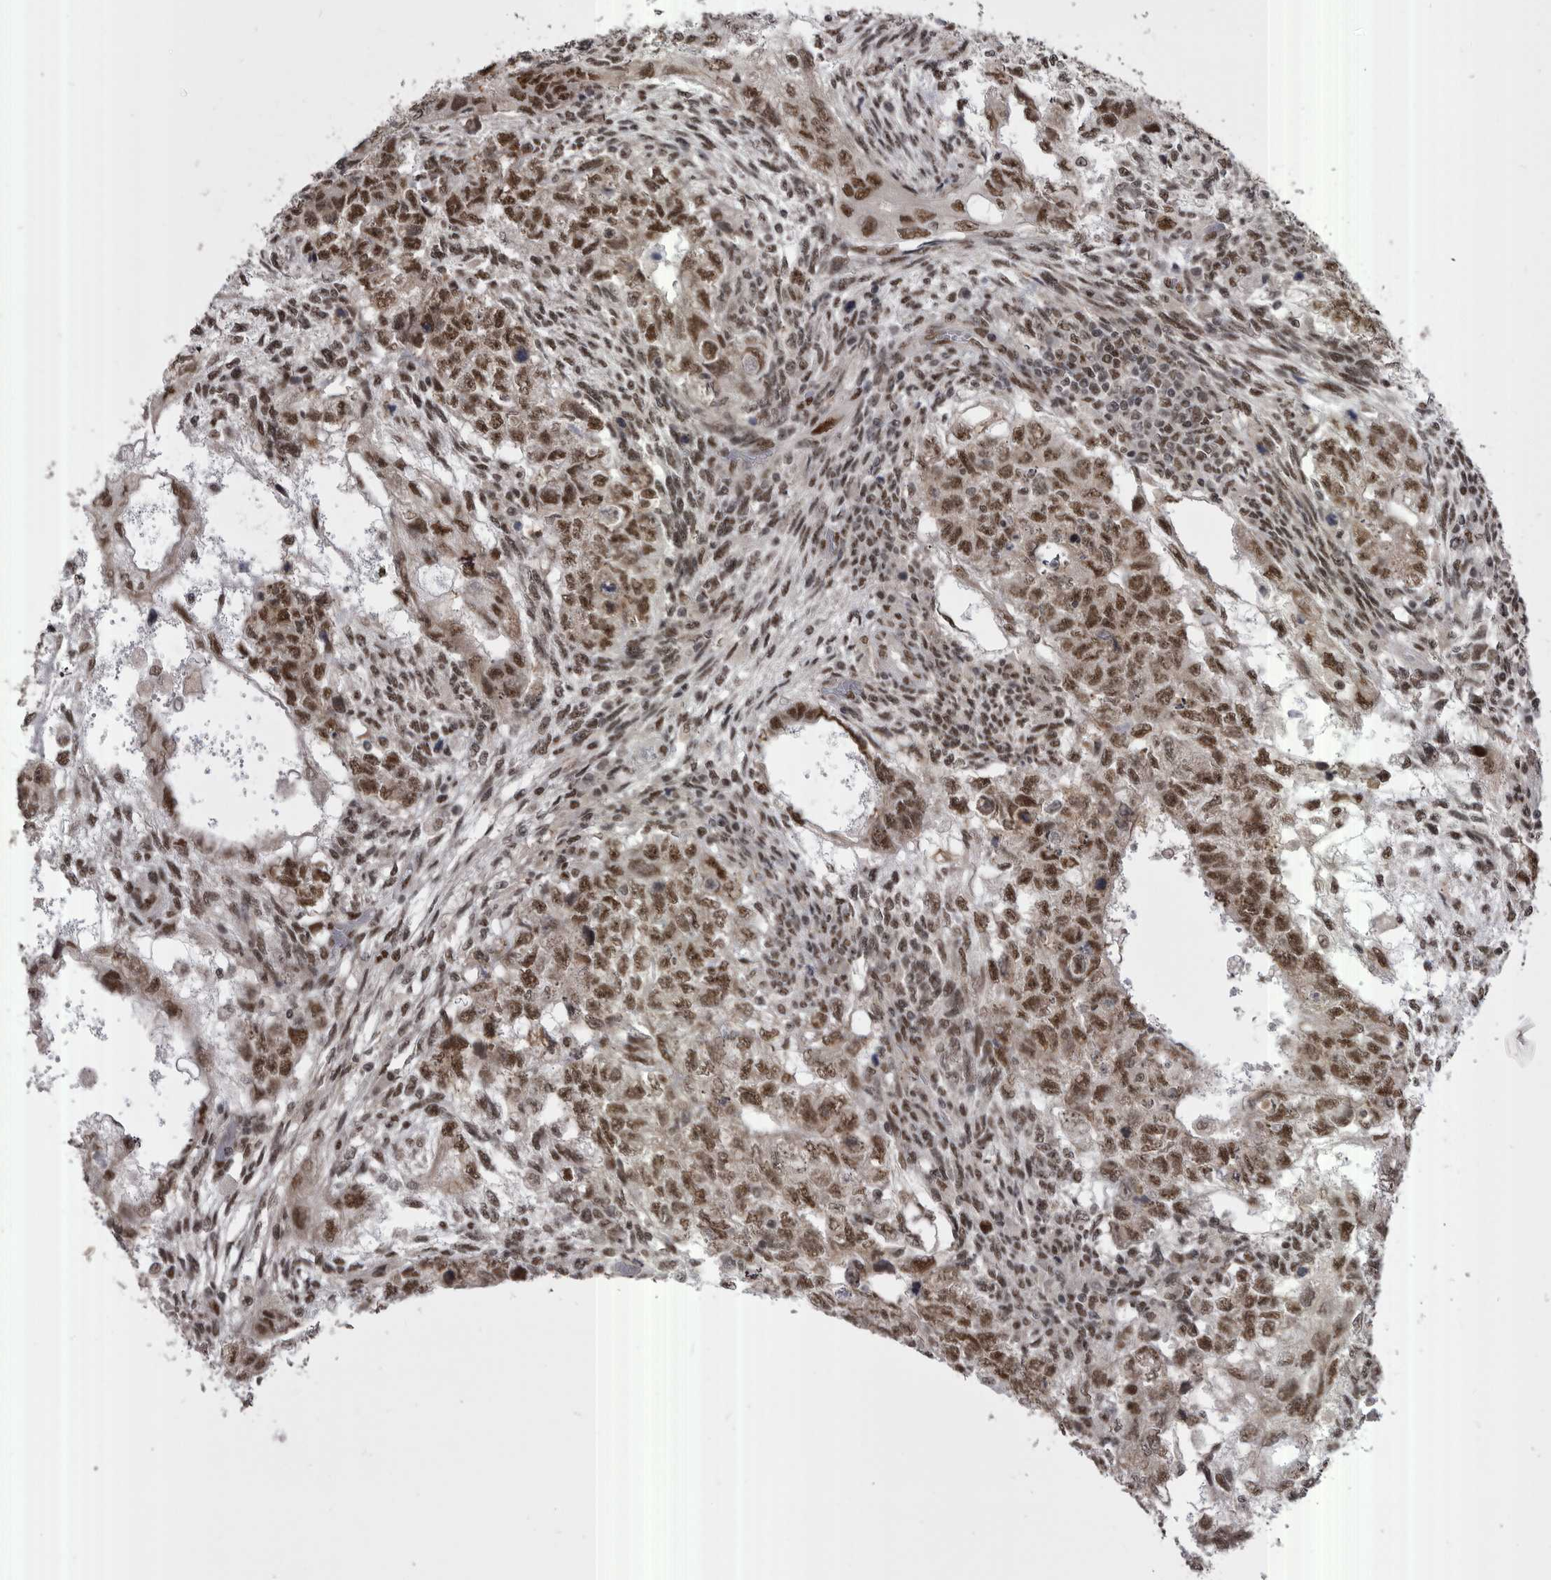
{"staining": {"intensity": "moderate", "quantity": ">75%", "location": "nuclear"}, "tissue": "testis cancer", "cell_type": "Tumor cells", "image_type": "cancer", "snomed": [{"axis": "morphology", "description": "Normal tissue, NOS"}, {"axis": "morphology", "description": "Carcinoma, Embryonal, NOS"}, {"axis": "topography", "description": "Testis"}], "caption": "High-magnification brightfield microscopy of embryonal carcinoma (testis) stained with DAB (brown) and counterstained with hematoxylin (blue). tumor cells exhibit moderate nuclear expression is identified in about>75% of cells.", "gene": "MEPCE", "patient": {"sex": "male", "age": 36}}